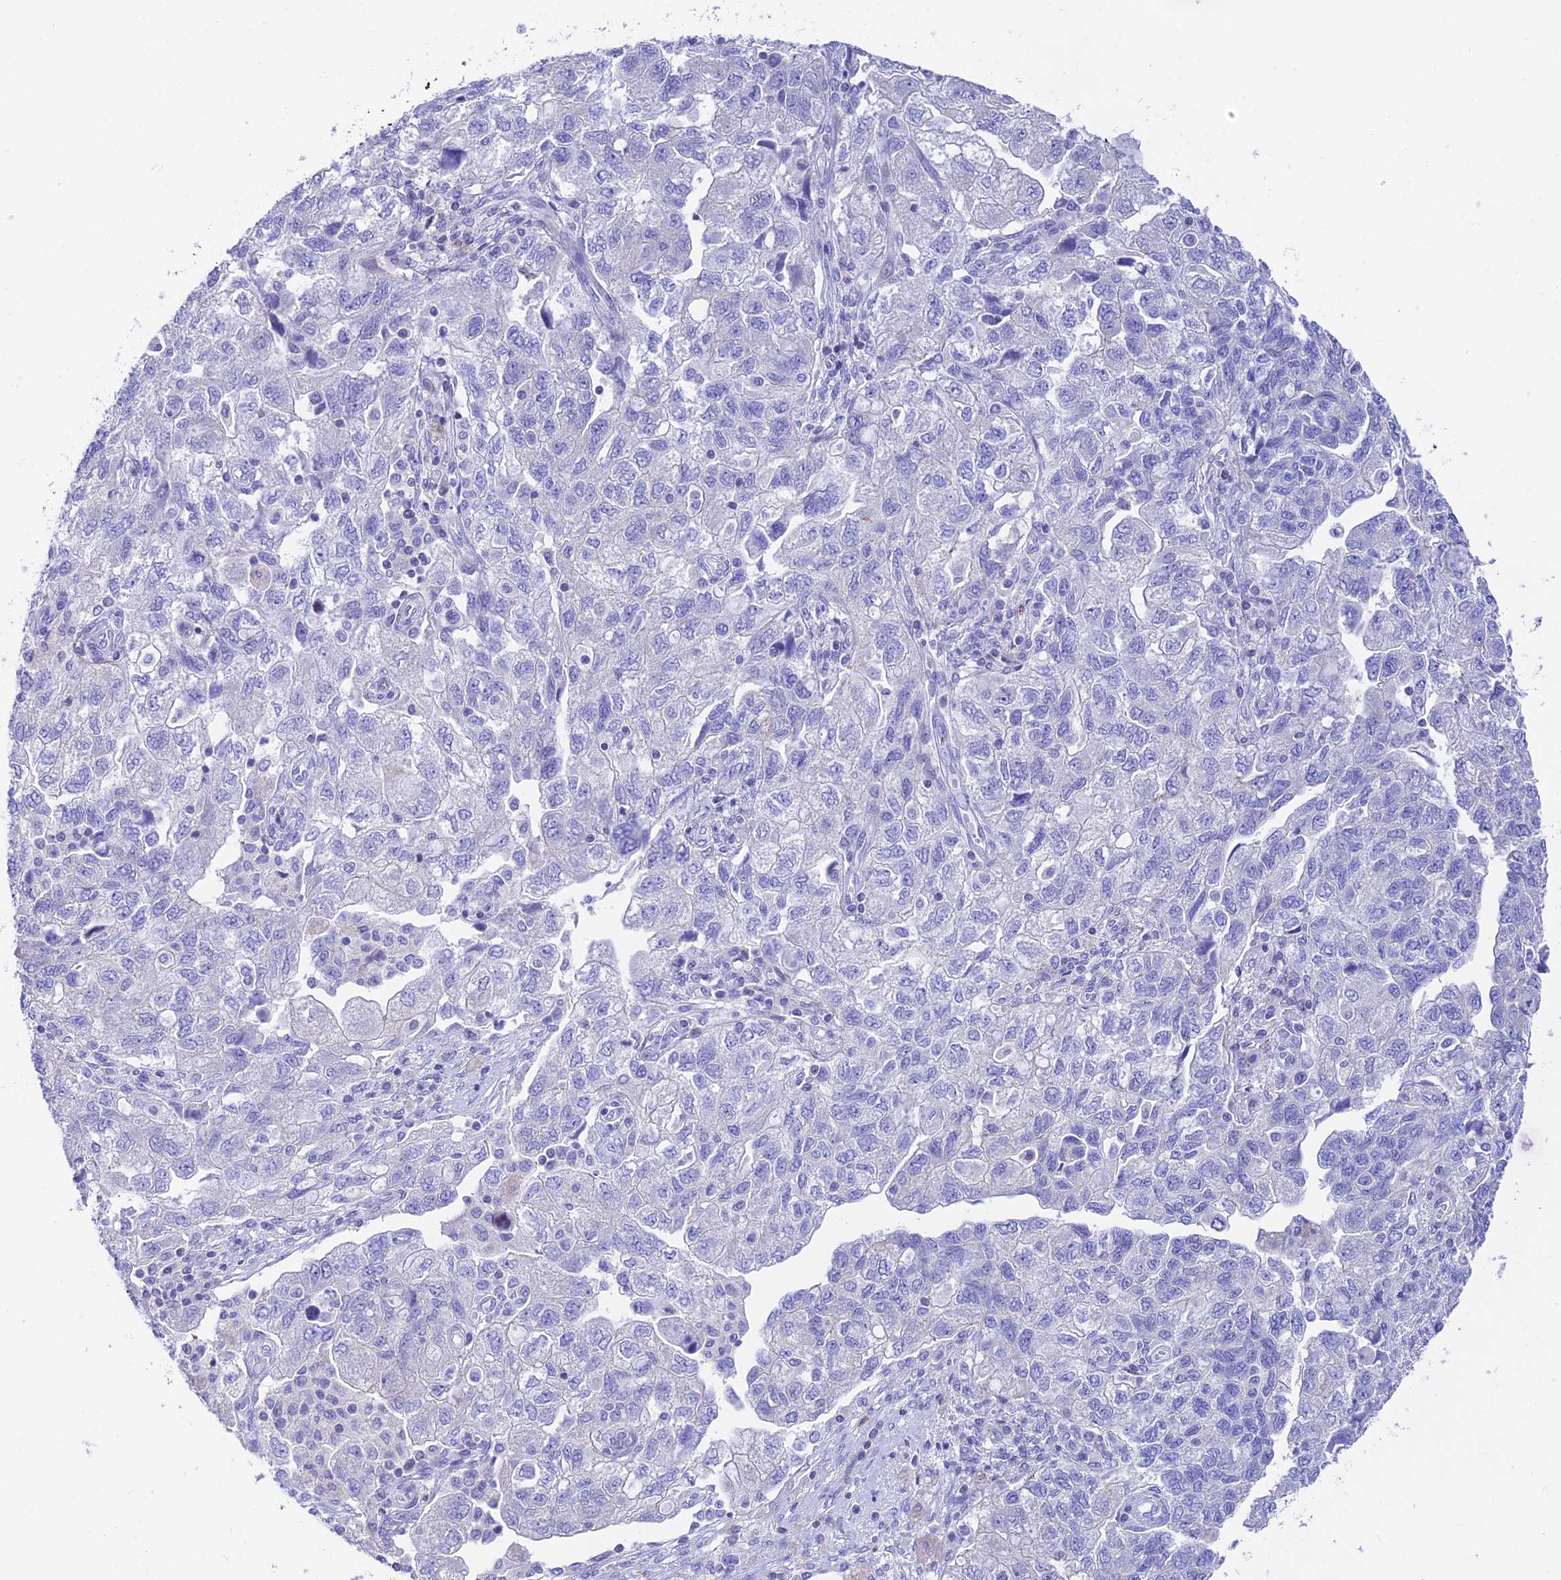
{"staining": {"intensity": "negative", "quantity": "none", "location": "none"}, "tissue": "ovarian cancer", "cell_type": "Tumor cells", "image_type": "cancer", "snomed": [{"axis": "morphology", "description": "Carcinoma, NOS"}, {"axis": "morphology", "description": "Cystadenocarcinoma, serous, NOS"}, {"axis": "topography", "description": "Ovary"}], "caption": "Immunohistochemical staining of human serous cystadenocarcinoma (ovarian) displays no significant staining in tumor cells.", "gene": "PRIM1", "patient": {"sex": "female", "age": 69}}